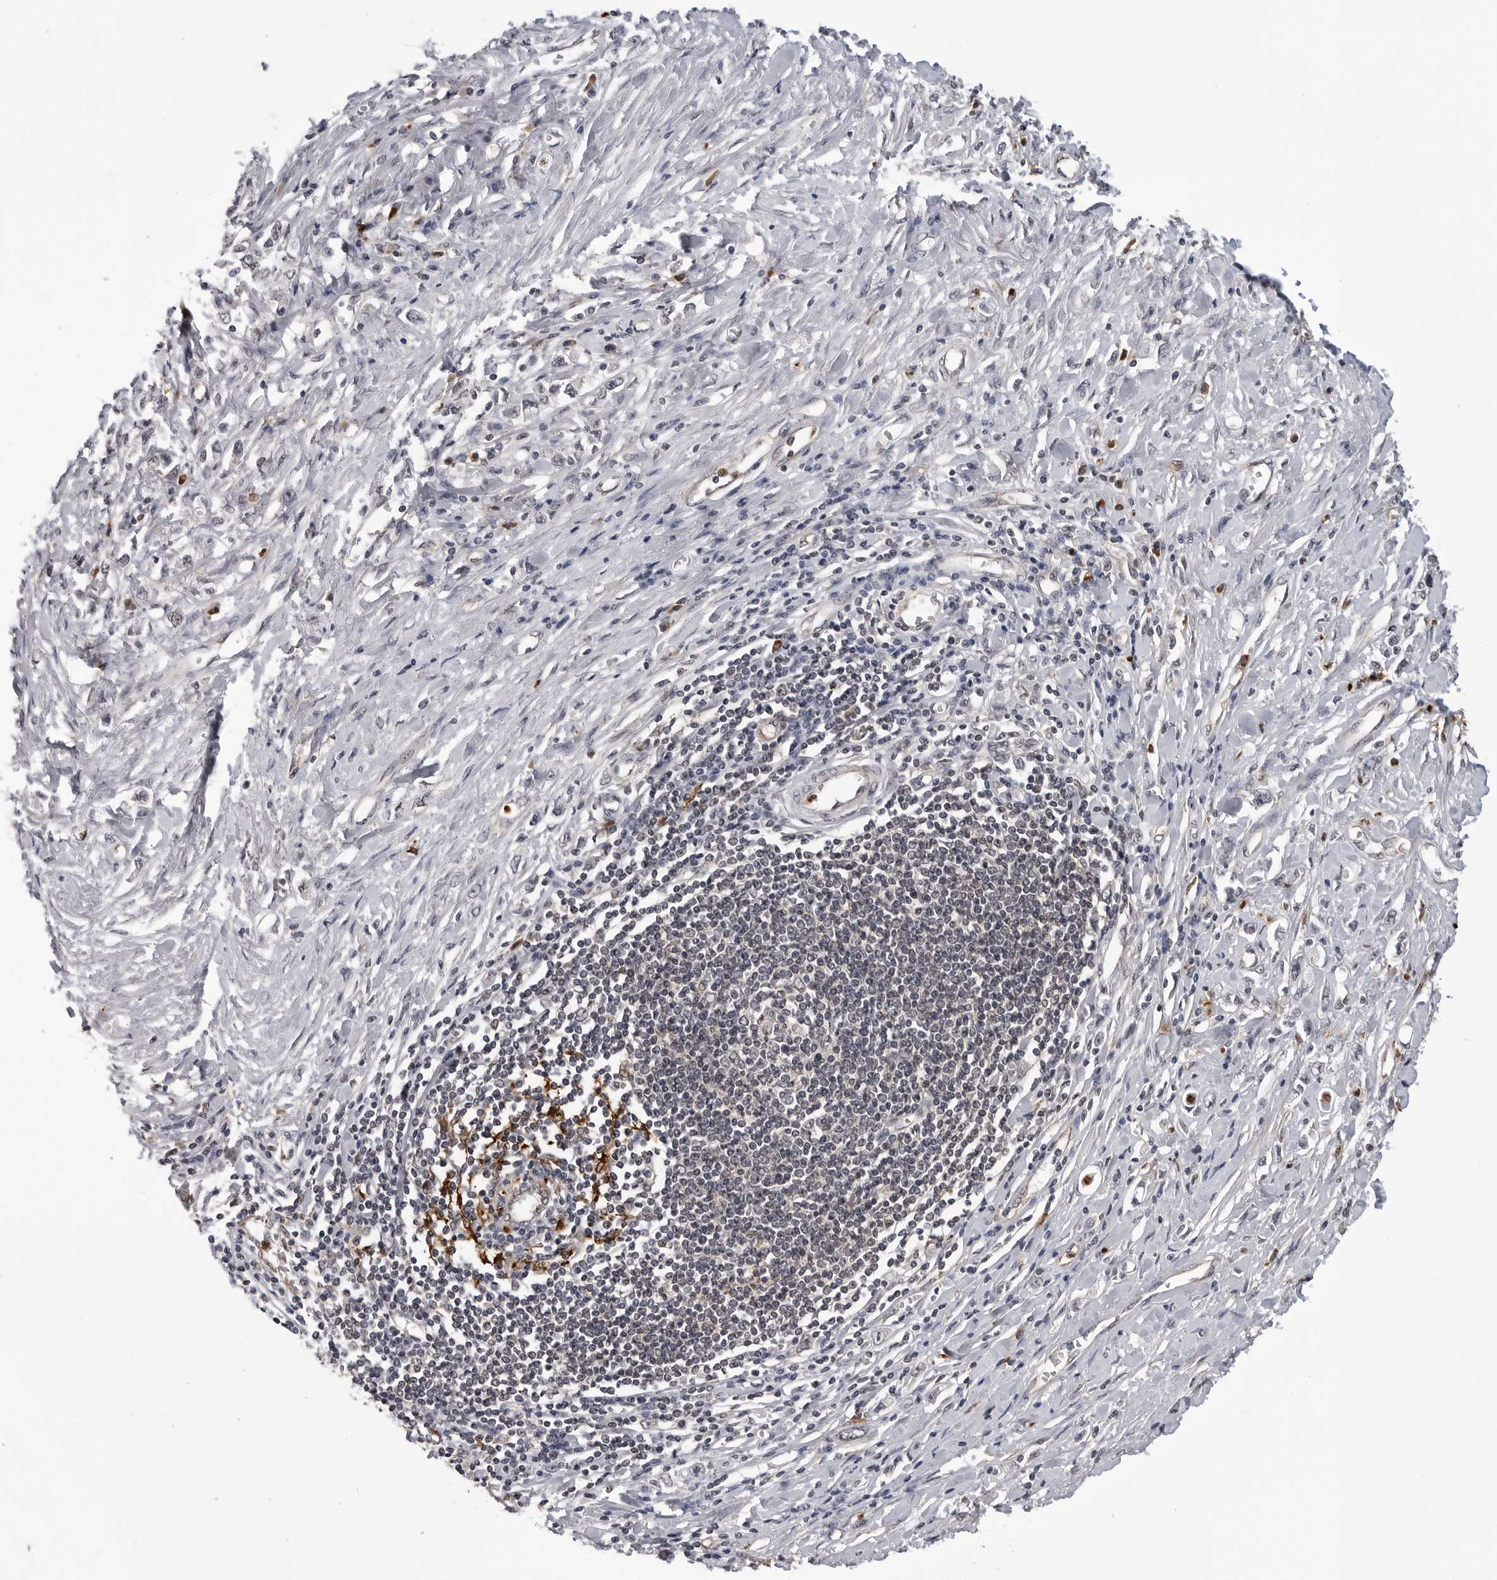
{"staining": {"intensity": "negative", "quantity": "none", "location": "none"}, "tissue": "stomach cancer", "cell_type": "Tumor cells", "image_type": "cancer", "snomed": [{"axis": "morphology", "description": "Adenocarcinoma, NOS"}, {"axis": "topography", "description": "Stomach"}], "caption": "Human stomach cancer (adenocarcinoma) stained for a protein using immunohistochemistry shows no positivity in tumor cells.", "gene": "TRMT13", "patient": {"sex": "female", "age": 76}}